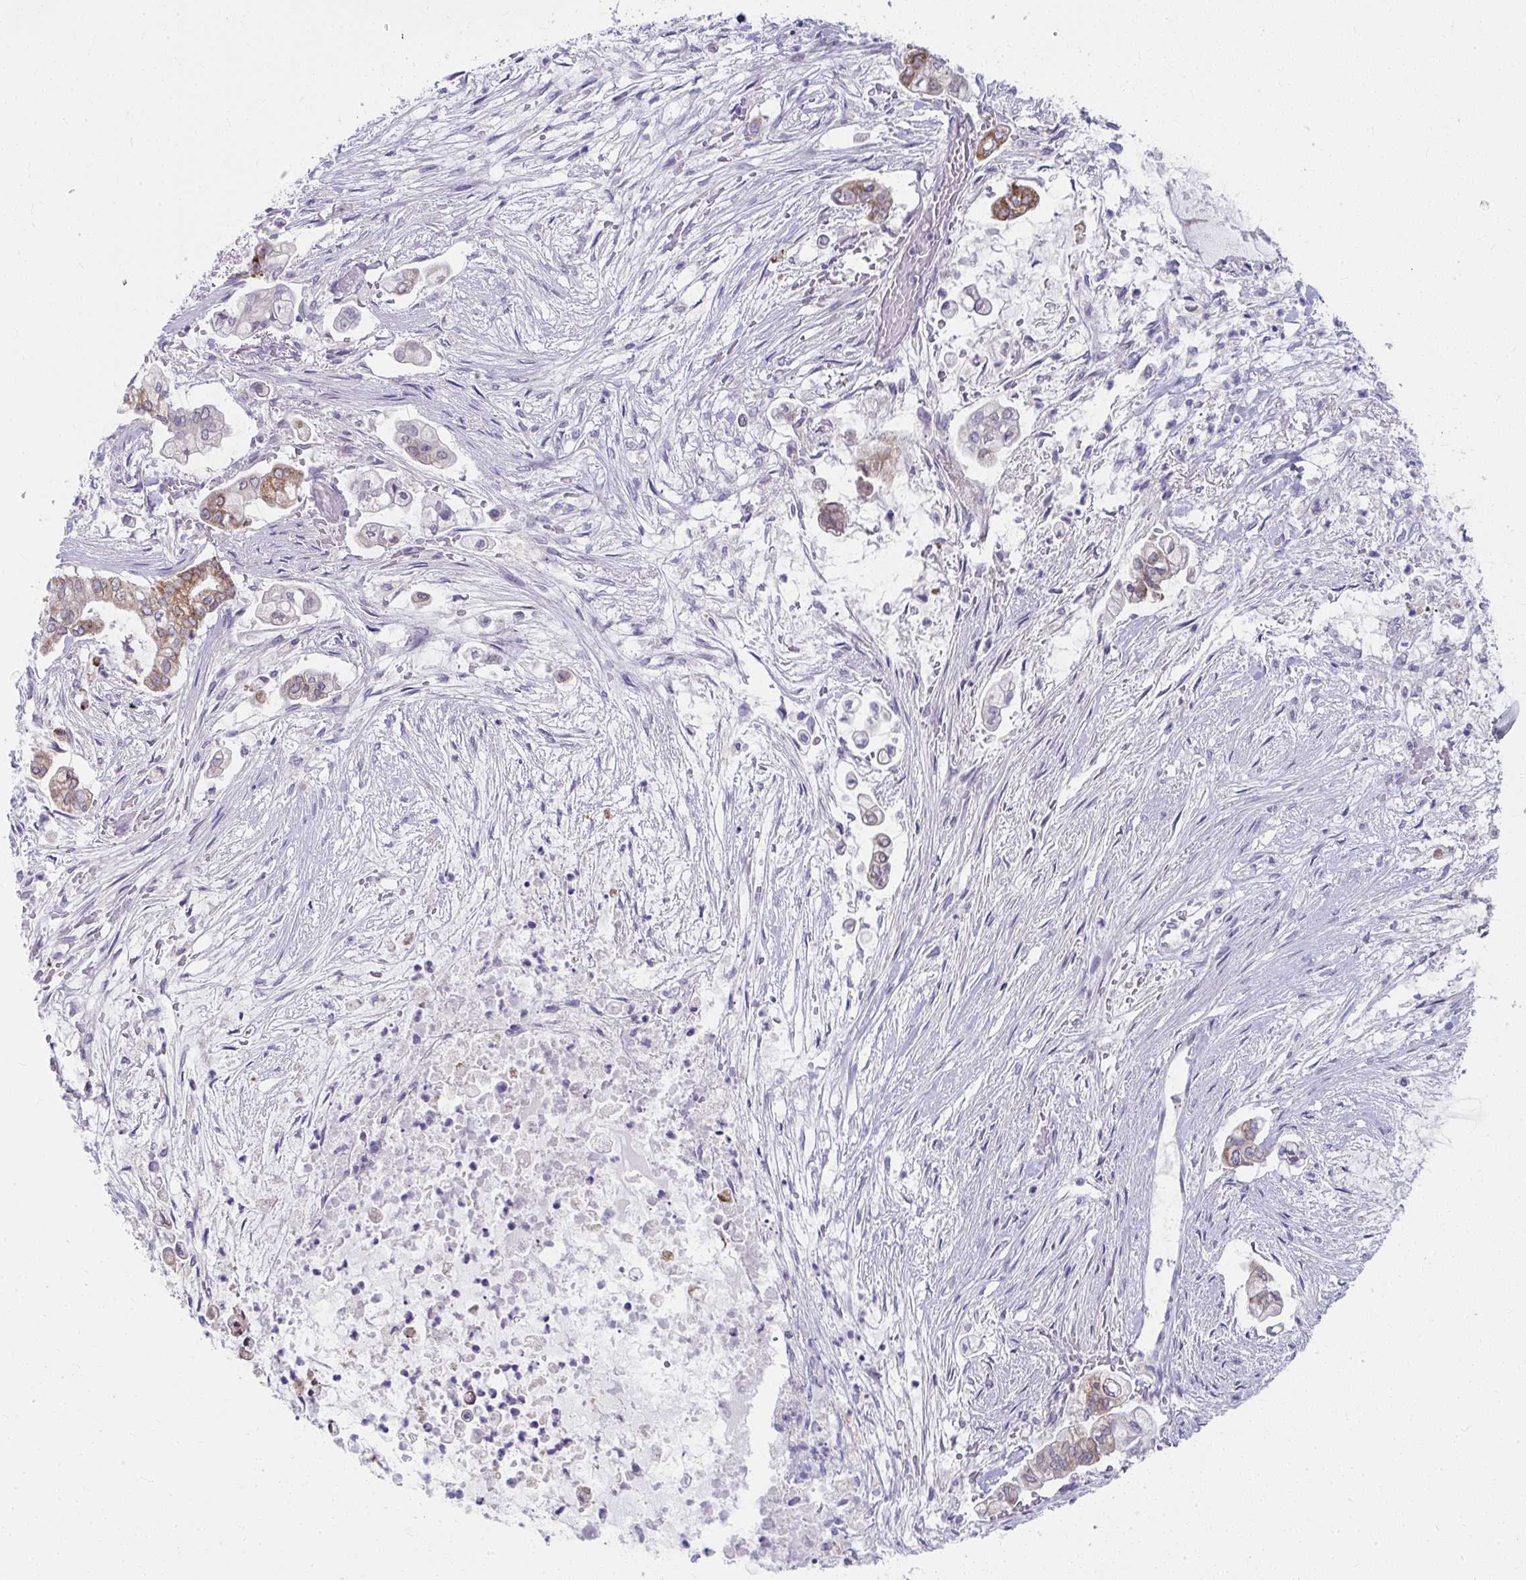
{"staining": {"intensity": "moderate", "quantity": "25%-75%", "location": "cytoplasmic/membranous"}, "tissue": "pancreatic cancer", "cell_type": "Tumor cells", "image_type": "cancer", "snomed": [{"axis": "morphology", "description": "Adenocarcinoma, NOS"}, {"axis": "topography", "description": "Pancreas"}], "caption": "Pancreatic cancer (adenocarcinoma) was stained to show a protein in brown. There is medium levels of moderate cytoplasmic/membranous expression in about 25%-75% of tumor cells. (Brightfield microscopy of DAB IHC at high magnification).", "gene": "UGT3A2", "patient": {"sex": "female", "age": 69}}